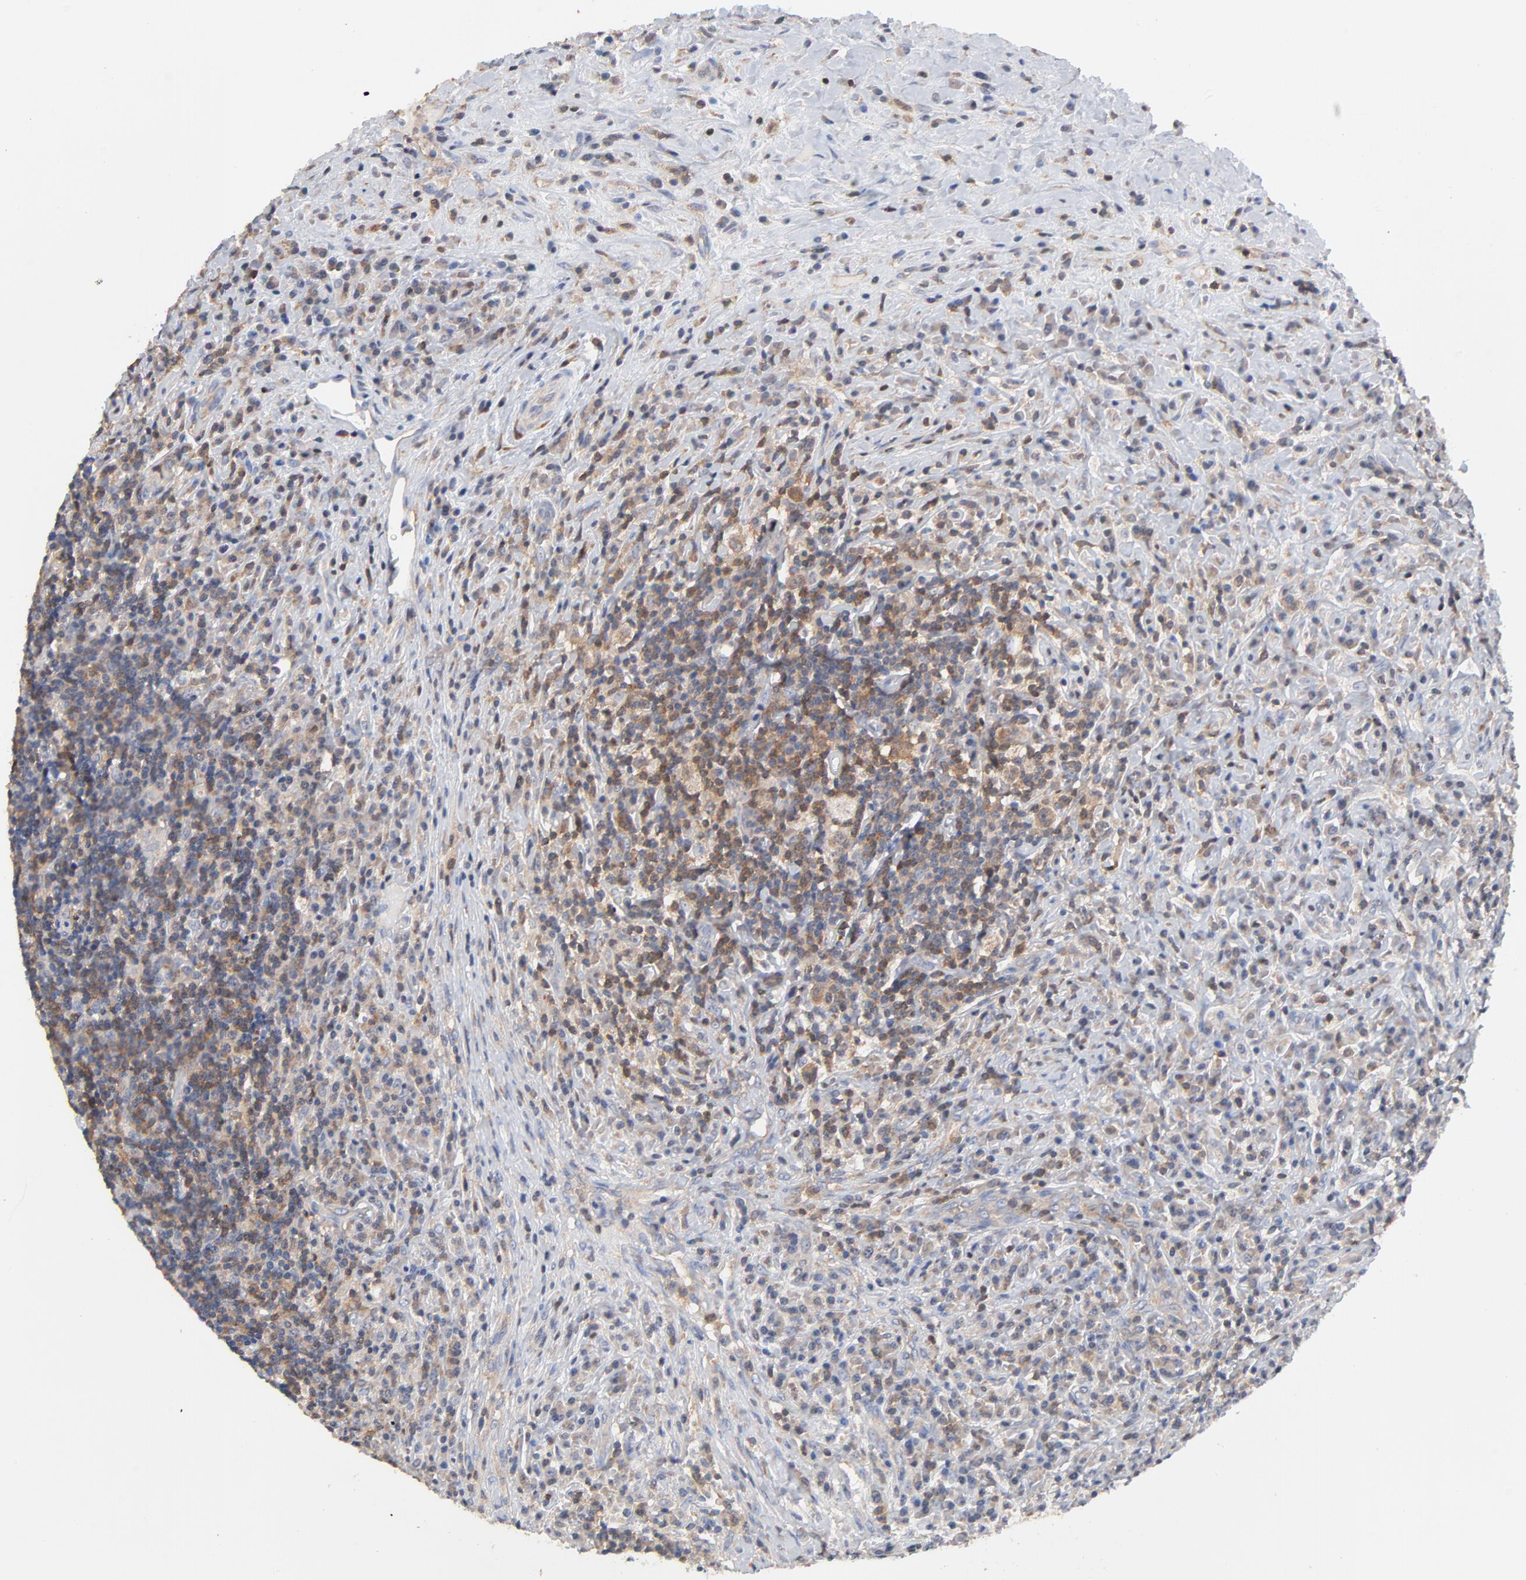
{"staining": {"intensity": "moderate", "quantity": ">75%", "location": "cytoplasmic/membranous"}, "tissue": "lymphoma", "cell_type": "Tumor cells", "image_type": "cancer", "snomed": [{"axis": "morphology", "description": "Hodgkin's disease, NOS"}, {"axis": "topography", "description": "Lymph node"}], "caption": "A brown stain shows moderate cytoplasmic/membranous positivity of a protein in Hodgkin's disease tumor cells. (Stains: DAB (3,3'-diaminobenzidine) in brown, nuclei in blue, Microscopy: brightfield microscopy at high magnification).", "gene": "CAB39L", "patient": {"sex": "female", "age": 25}}